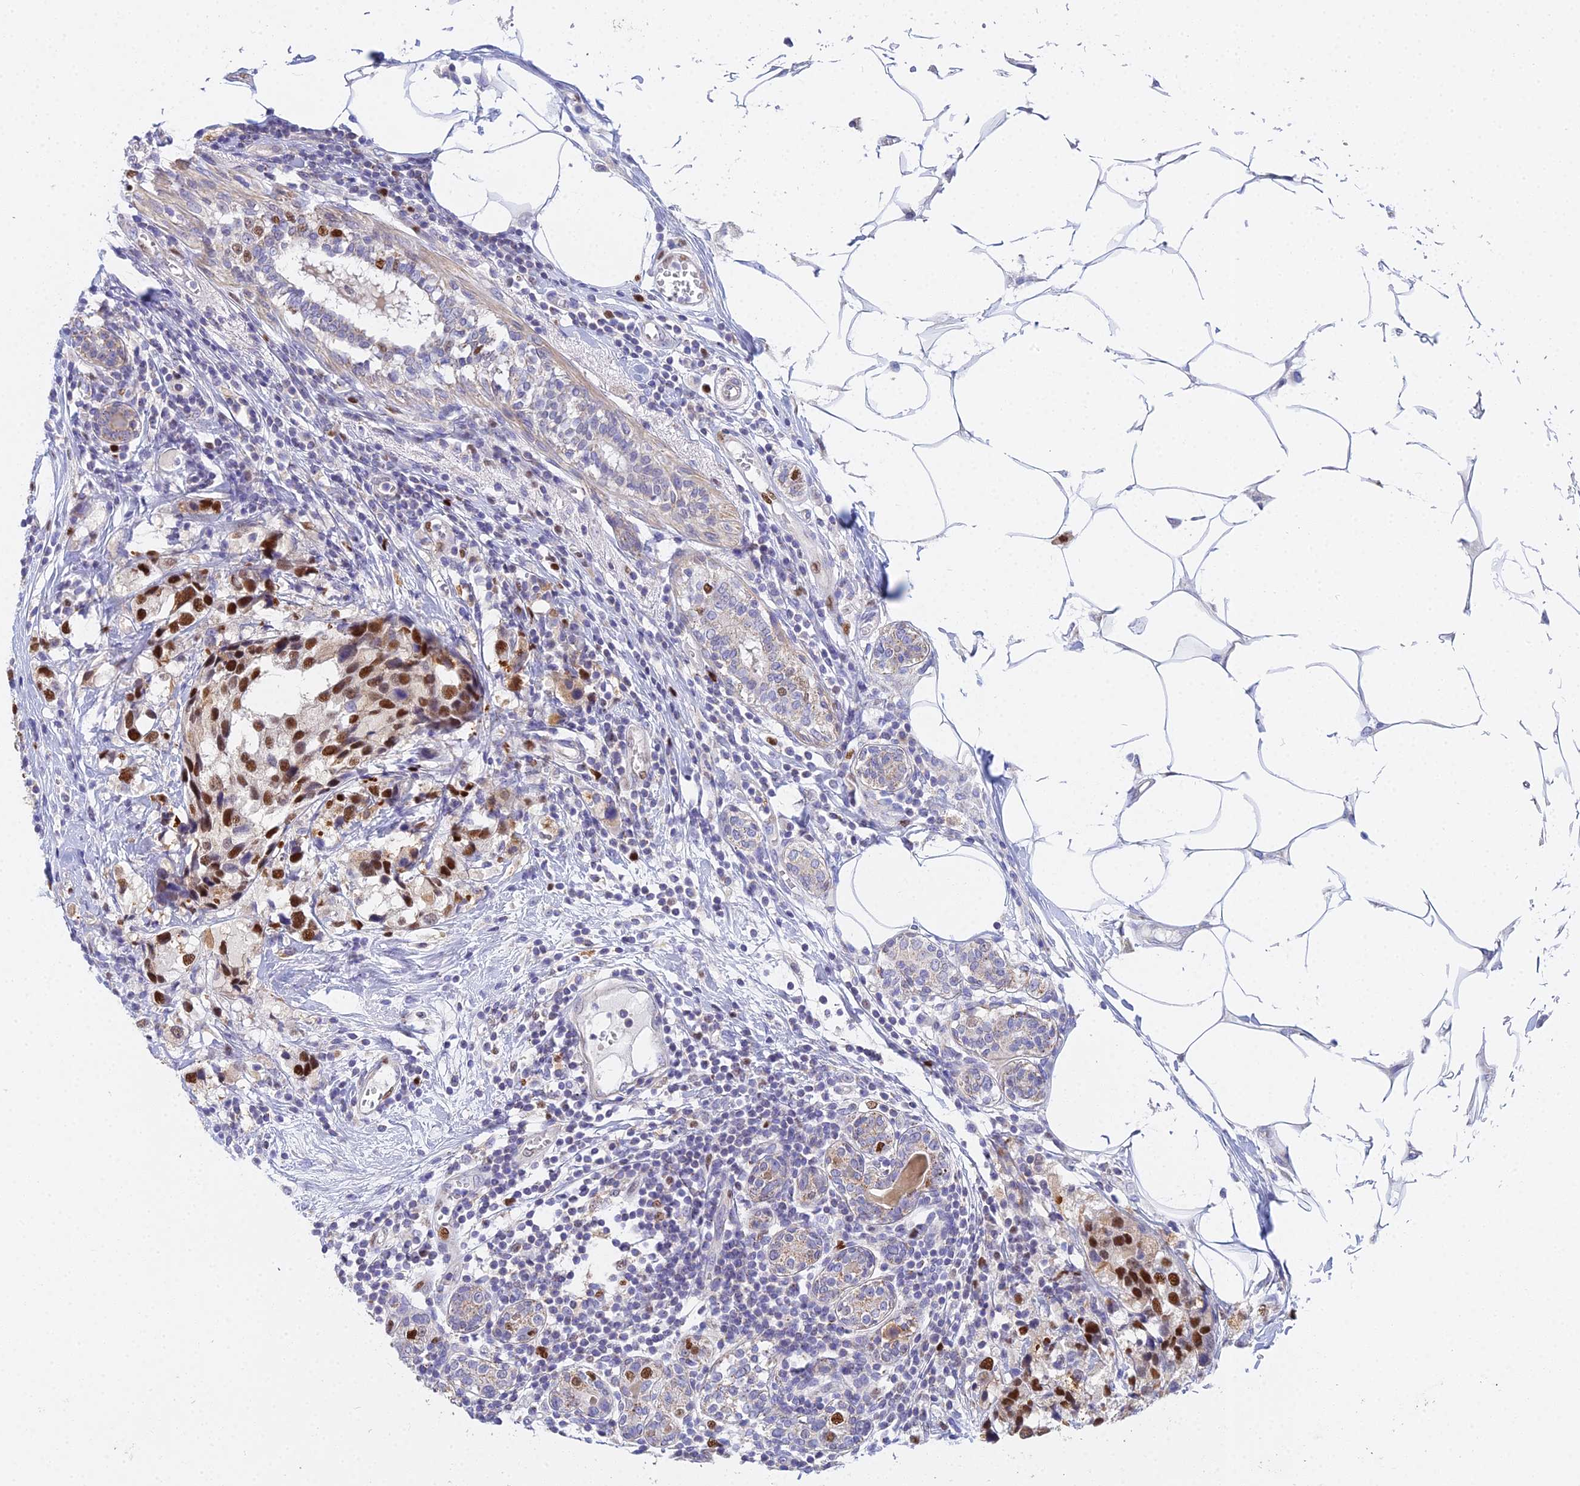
{"staining": {"intensity": "strong", "quantity": ">75%", "location": "cytoplasmic/membranous,nuclear"}, "tissue": "breast cancer", "cell_type": "Tumor cells", "image_type": "cancer", "snomed": [{"axis": "morphology", "description": "Lobular carcinoma"}, {"axis": "topography", "description": "Breast"}], "caption": "IHC histopathology image of human breast cancer stained for a protein (brown), which exhibits high levels of strong cytoplasmic/membranous and nuclear positivity in about >75% of tumor cells.", "gene": "MCM2", "patient": {"sex": "female", "age": 59}}